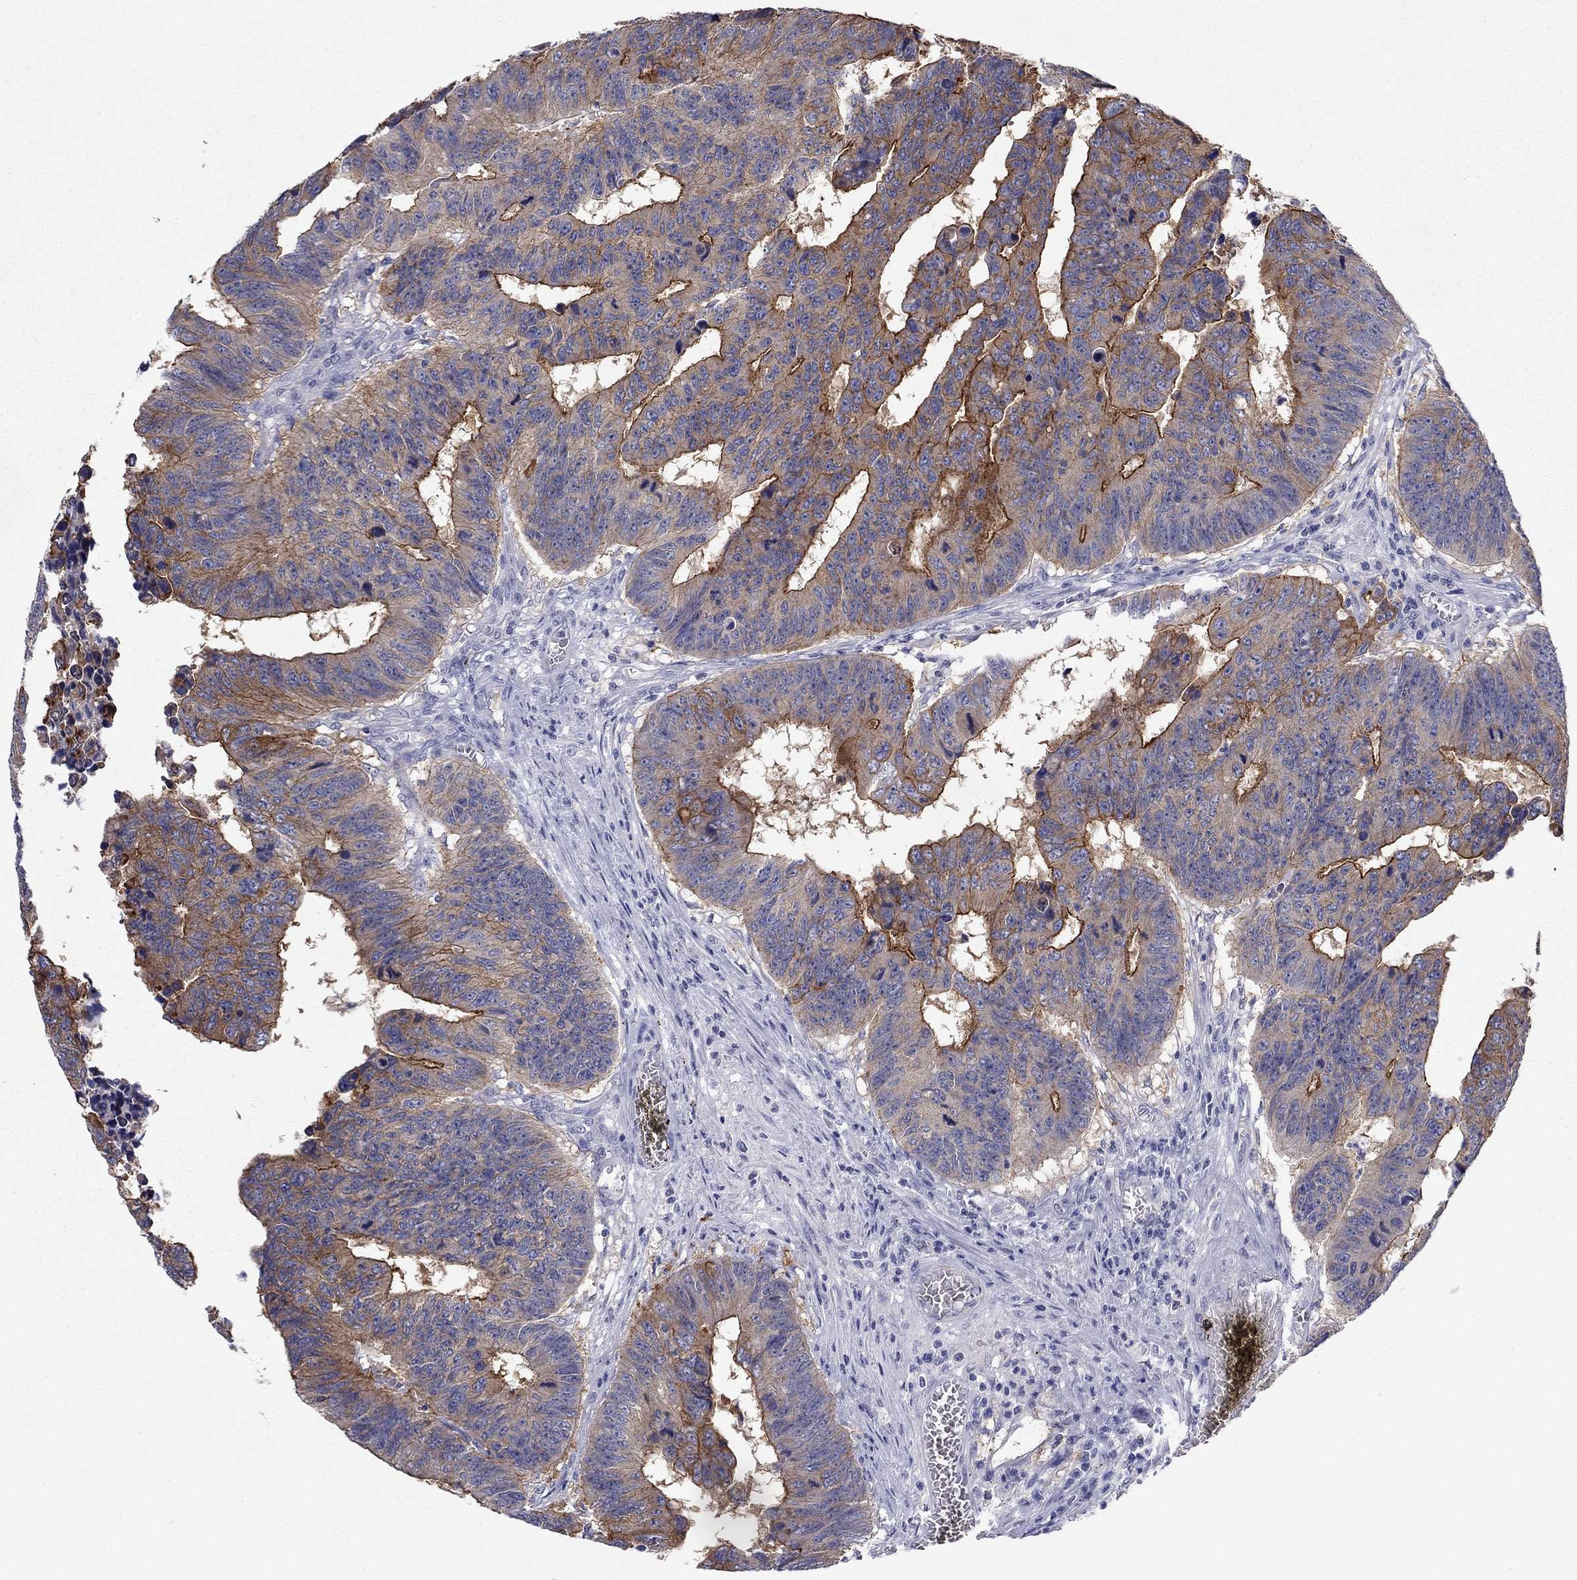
{"staining": {"intensity": "strong", "quantity": "25%-75%", "location": "cytoplasmic/membranous"}, "tissue": "colorectal cancer", "cell_type": "Tumor cells", "image_type": "cancer", "snomed": [{"axis": "morphology", "description": "Adenocarcinoma, NOS"}, {"axis": "topography", "description": "Appendix"}, {"axis": "topography", "description": "Colon"}, {"axis": "topography", "description": "Cecum"}, {"axis": "topography", "description": "Colon asc"}], "caption": "Tumor cells show high levels of strong cytoplasmic/membranous staining in approximately 25%-75% of cells in adenocarcinoma (colorectal).", "gene": "PLS1", "patient": {"sex": "female", "age": 85}}